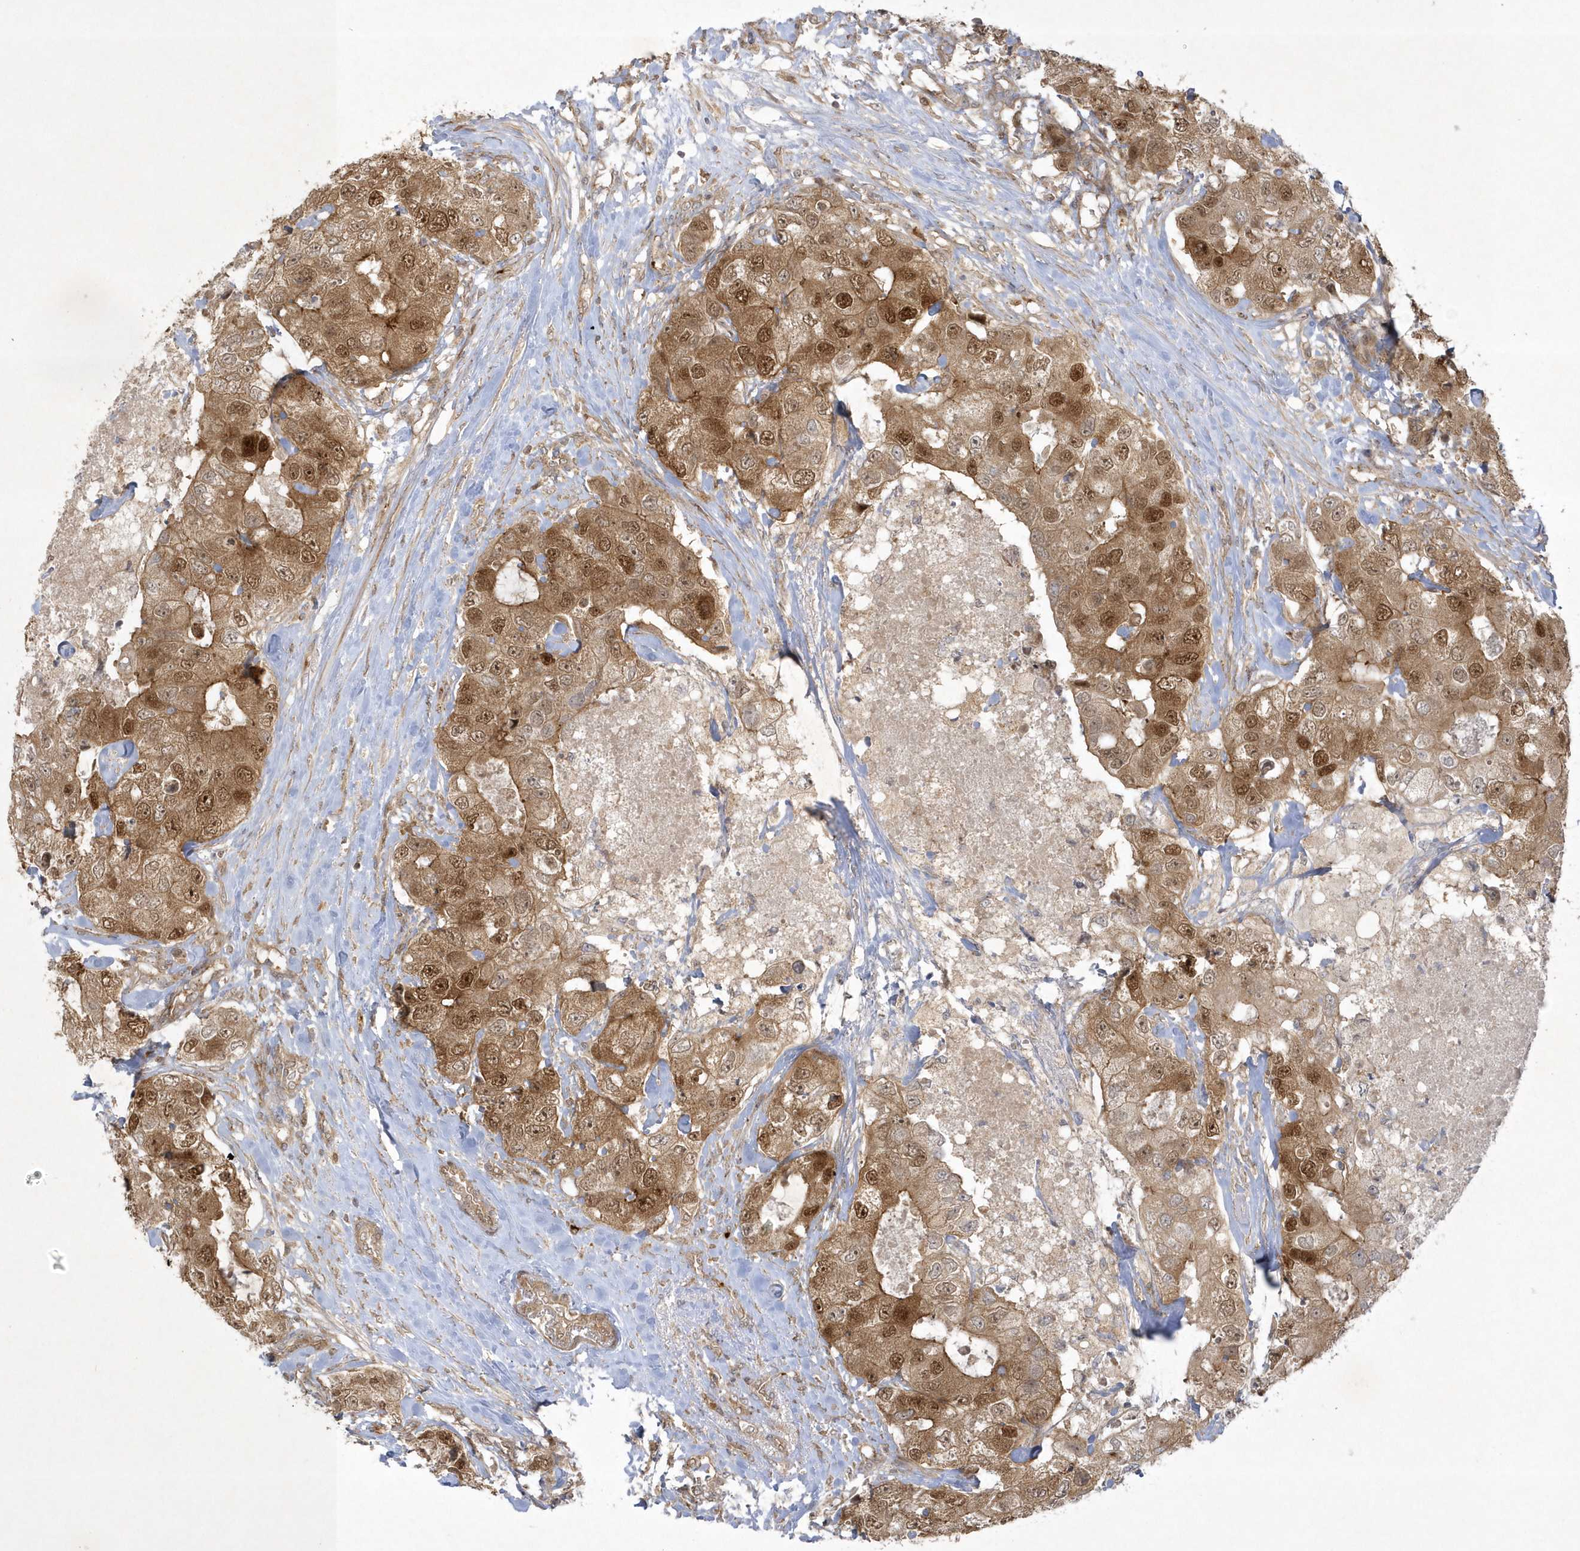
{"staining": {"intensity": "moderate", "quantity": ">75%", "location": "cytoplasmic/membranous,nuclear"}, "tissue": "breast cancer", "cell_type": "Tumor cells", "image_type": "cancer", "snomed": [{"axis": "morphology", "description": "Duct carcinoma"}, {"axis": "topography", "description": "Breast"}], "caption": "Breast cancer (intraductal carcinoma) was stained to show a protein in brown. There is medium levels of moderate cytoplasmic/membranous and nuclear positivity in about >75% of tumor cells.", "gene": "NAF1", "patient": {"sex": "female", "age": 62}}